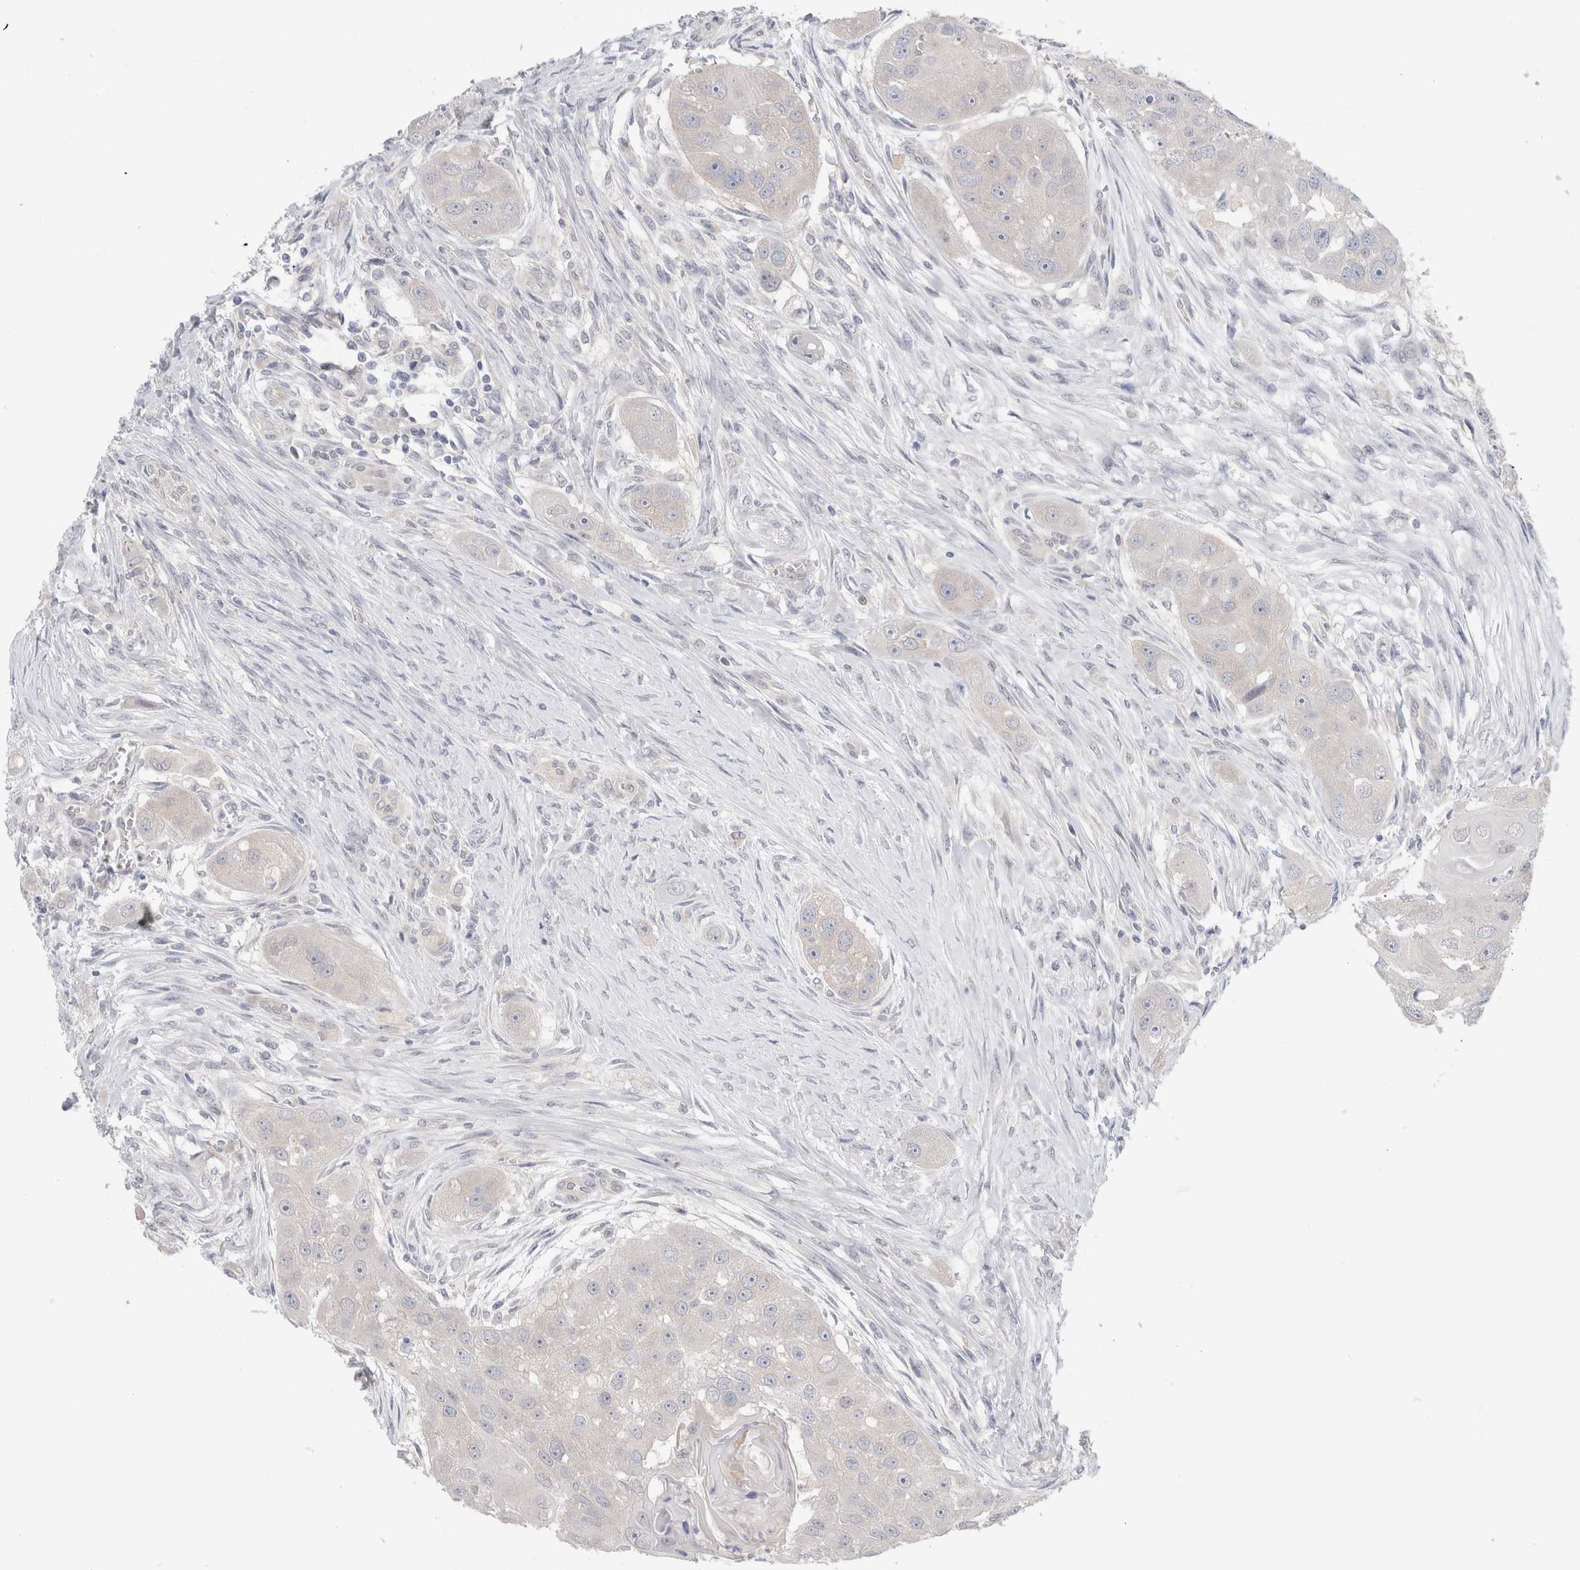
{"staining": {"intensity": "negative", "quantity": "none", "location": "none"}, "tissue": "head and neck cancer", "cell_type": "Tumor cells", "image_type": "cancer", "snomed": [{"axis": "morphology", "description": "Normal tissue, NOS"}, {"axis": "morphology", "description": "Squamous cell carcinoma, NOS"}, {"axis": "topography", "description": "Skeletal muscle"}, {"axis": "topography", "description": "Head-Neck"}], "caption": "DAB immunohistochemical staining of human head and neck squamous cell carcinoma reveals no significant expression in tumor cells. (DAB immunohistochemistry, high magnification).", "gene": "NDOR1", "patient": {"sex": "male", "age": 51}}